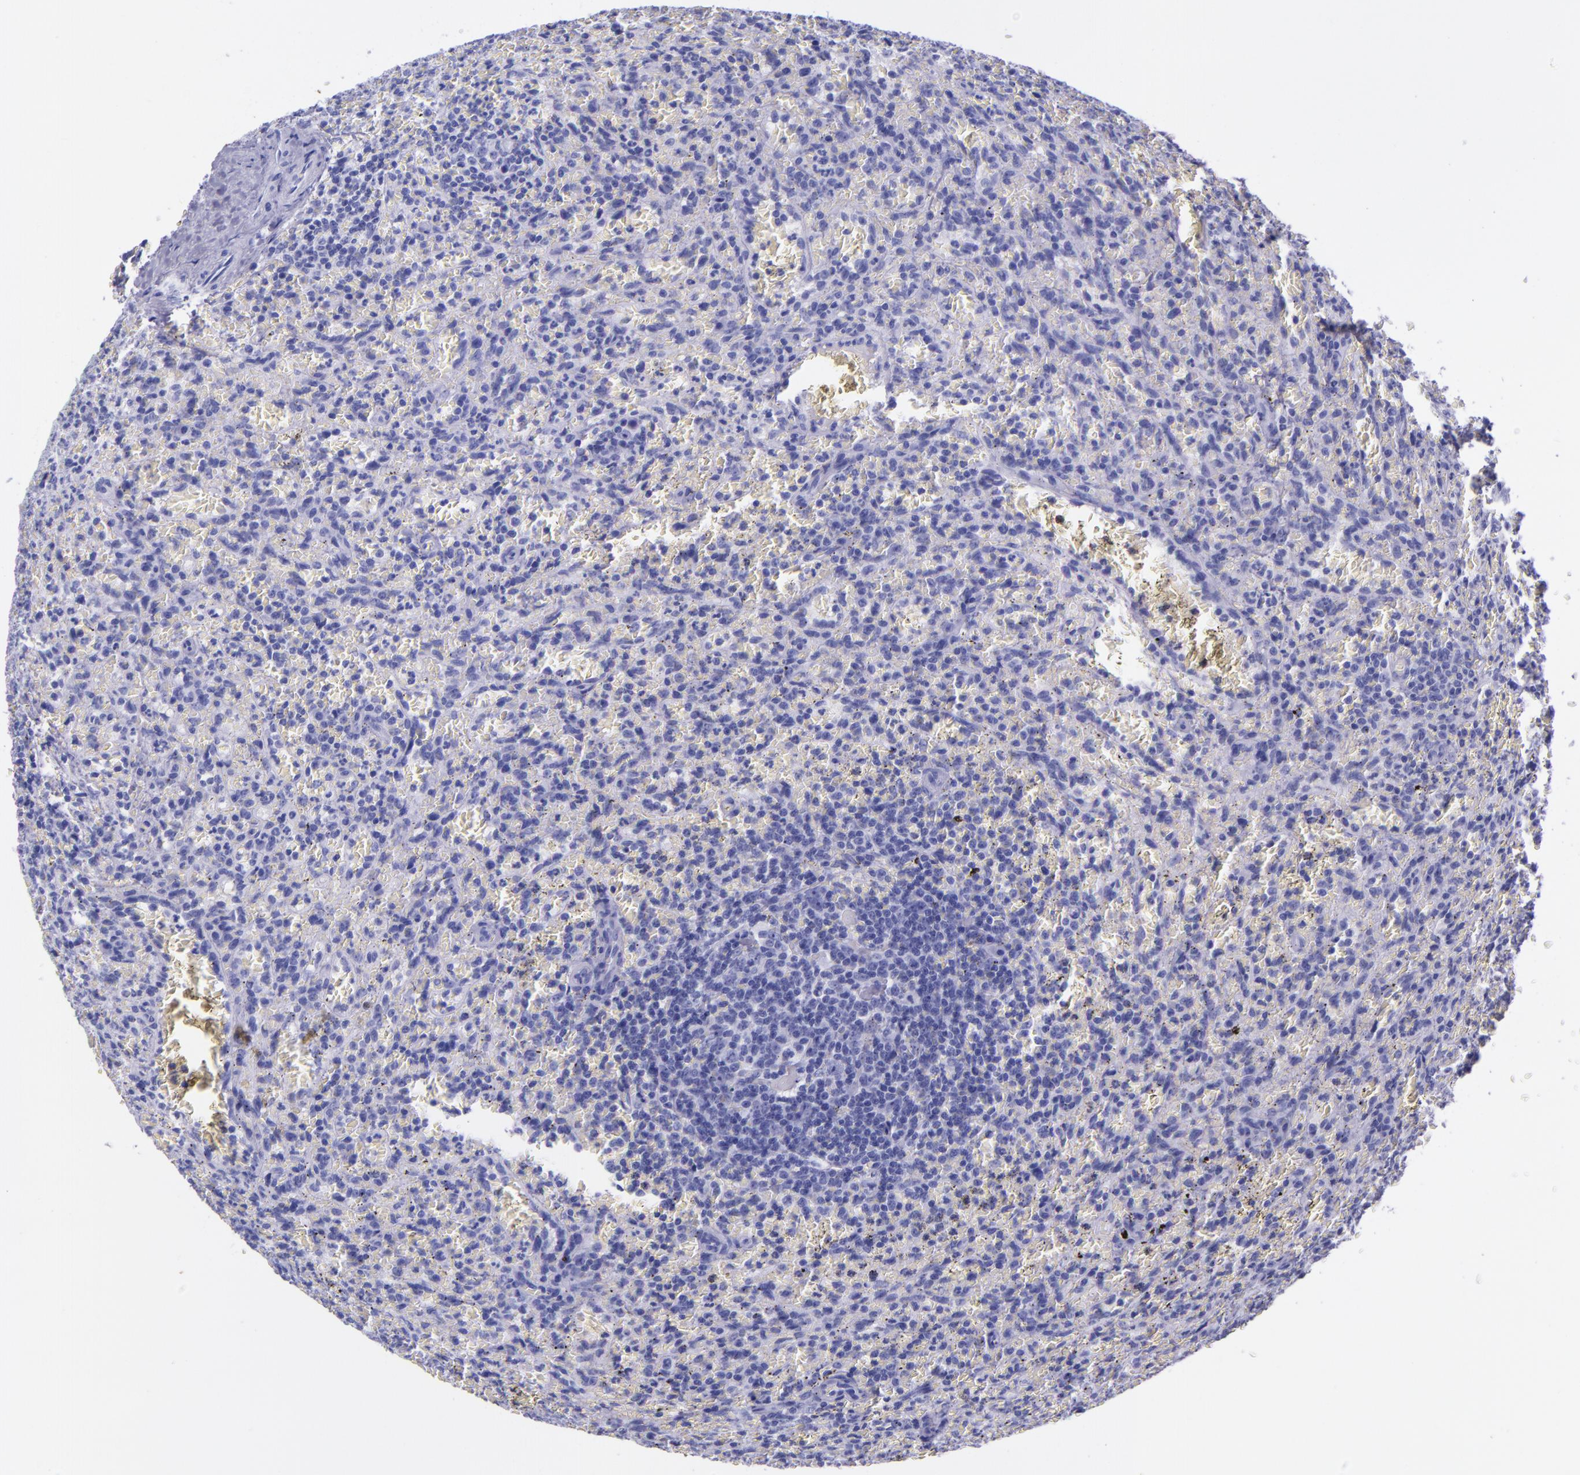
{"staining": {"intensity": "negative", "quantity": "none", "location": "none"}, "tissue": "lymphoma", "cell_type": "Tumor cells", "image_type": "cancer", "snomed": [{"axis": "morphology", "description": "Malignant lymphoma, non-Hodgkin's type, Low grade"}, {"axis": "topography", "description": "Spleen"}], "caption": "This is an immunohistochemistry (IHC) histopathology image of human low-grade malignant lymphoma, non-Hodgkin's type. There is no positivity in tumor cells.", "gene": "MBP", "patient": {"sex": "female", "age": 64}}